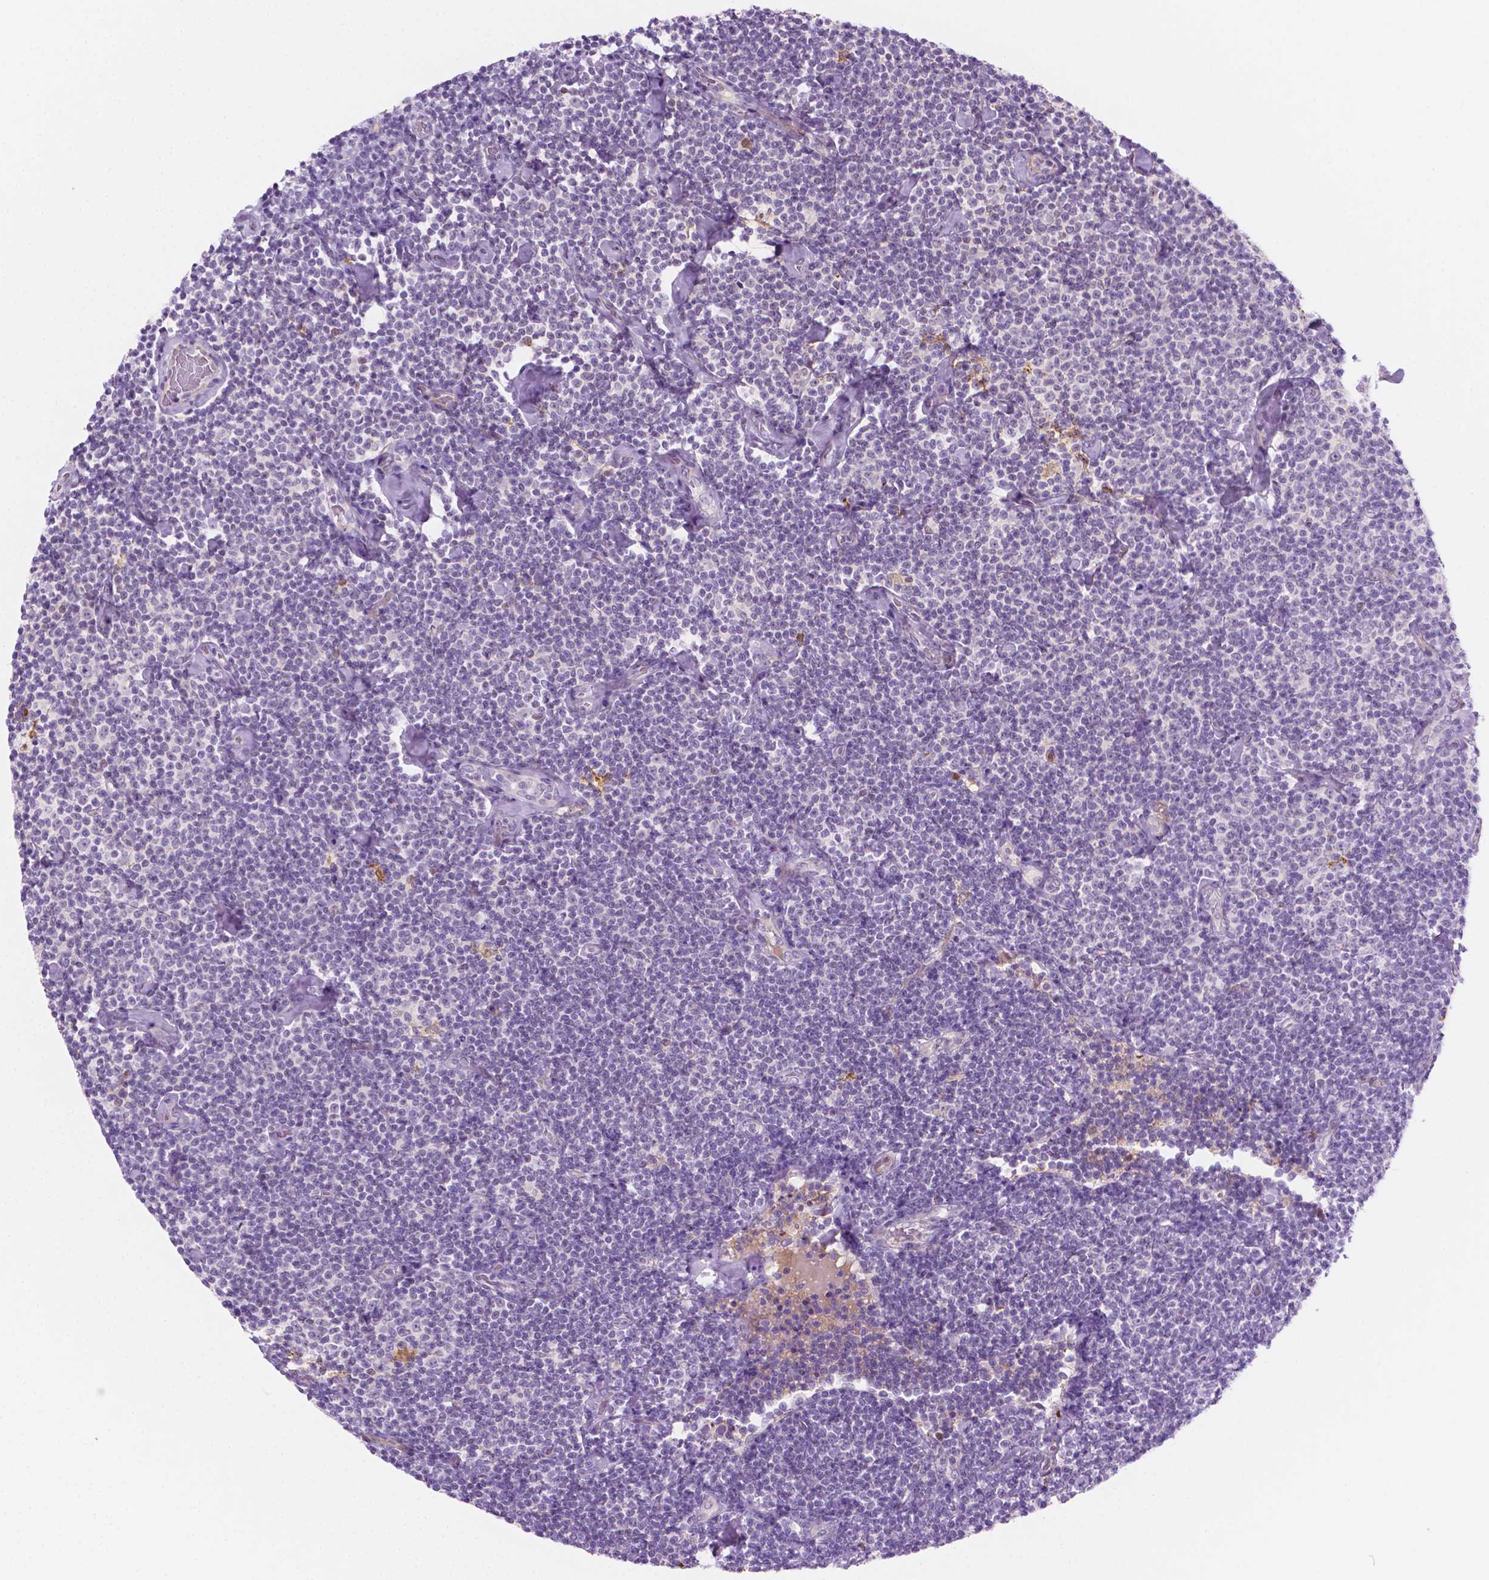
{"staining": {"intensity": "negative", "quantity": "none", "location": "none"}, "tissue": "lymphoma", "cell_type": "Tumor cells", "image_type": "cancer", "snomed": [{"axis": "morphology", "description": "Malignant lymphoma, non-Hodgkin's type, Low grade"}, {"axis": "topography", "description": "Lymph node"}], "caption": "High power microscopy photomicrograph of an immunohistochemistry image of low-grade malignant lymphoma, non-Hodgkin's type, revealing no significant positivity in tumor cells. (Stains: DAB (3,3'-diaminobenzidine) immunohistochemistry with hematoxylin counter stain, Microscopy: brightfield microscopy at high magnification).", "gene": "EPPK1", "patient": {"sex": "male", "age": 81}}